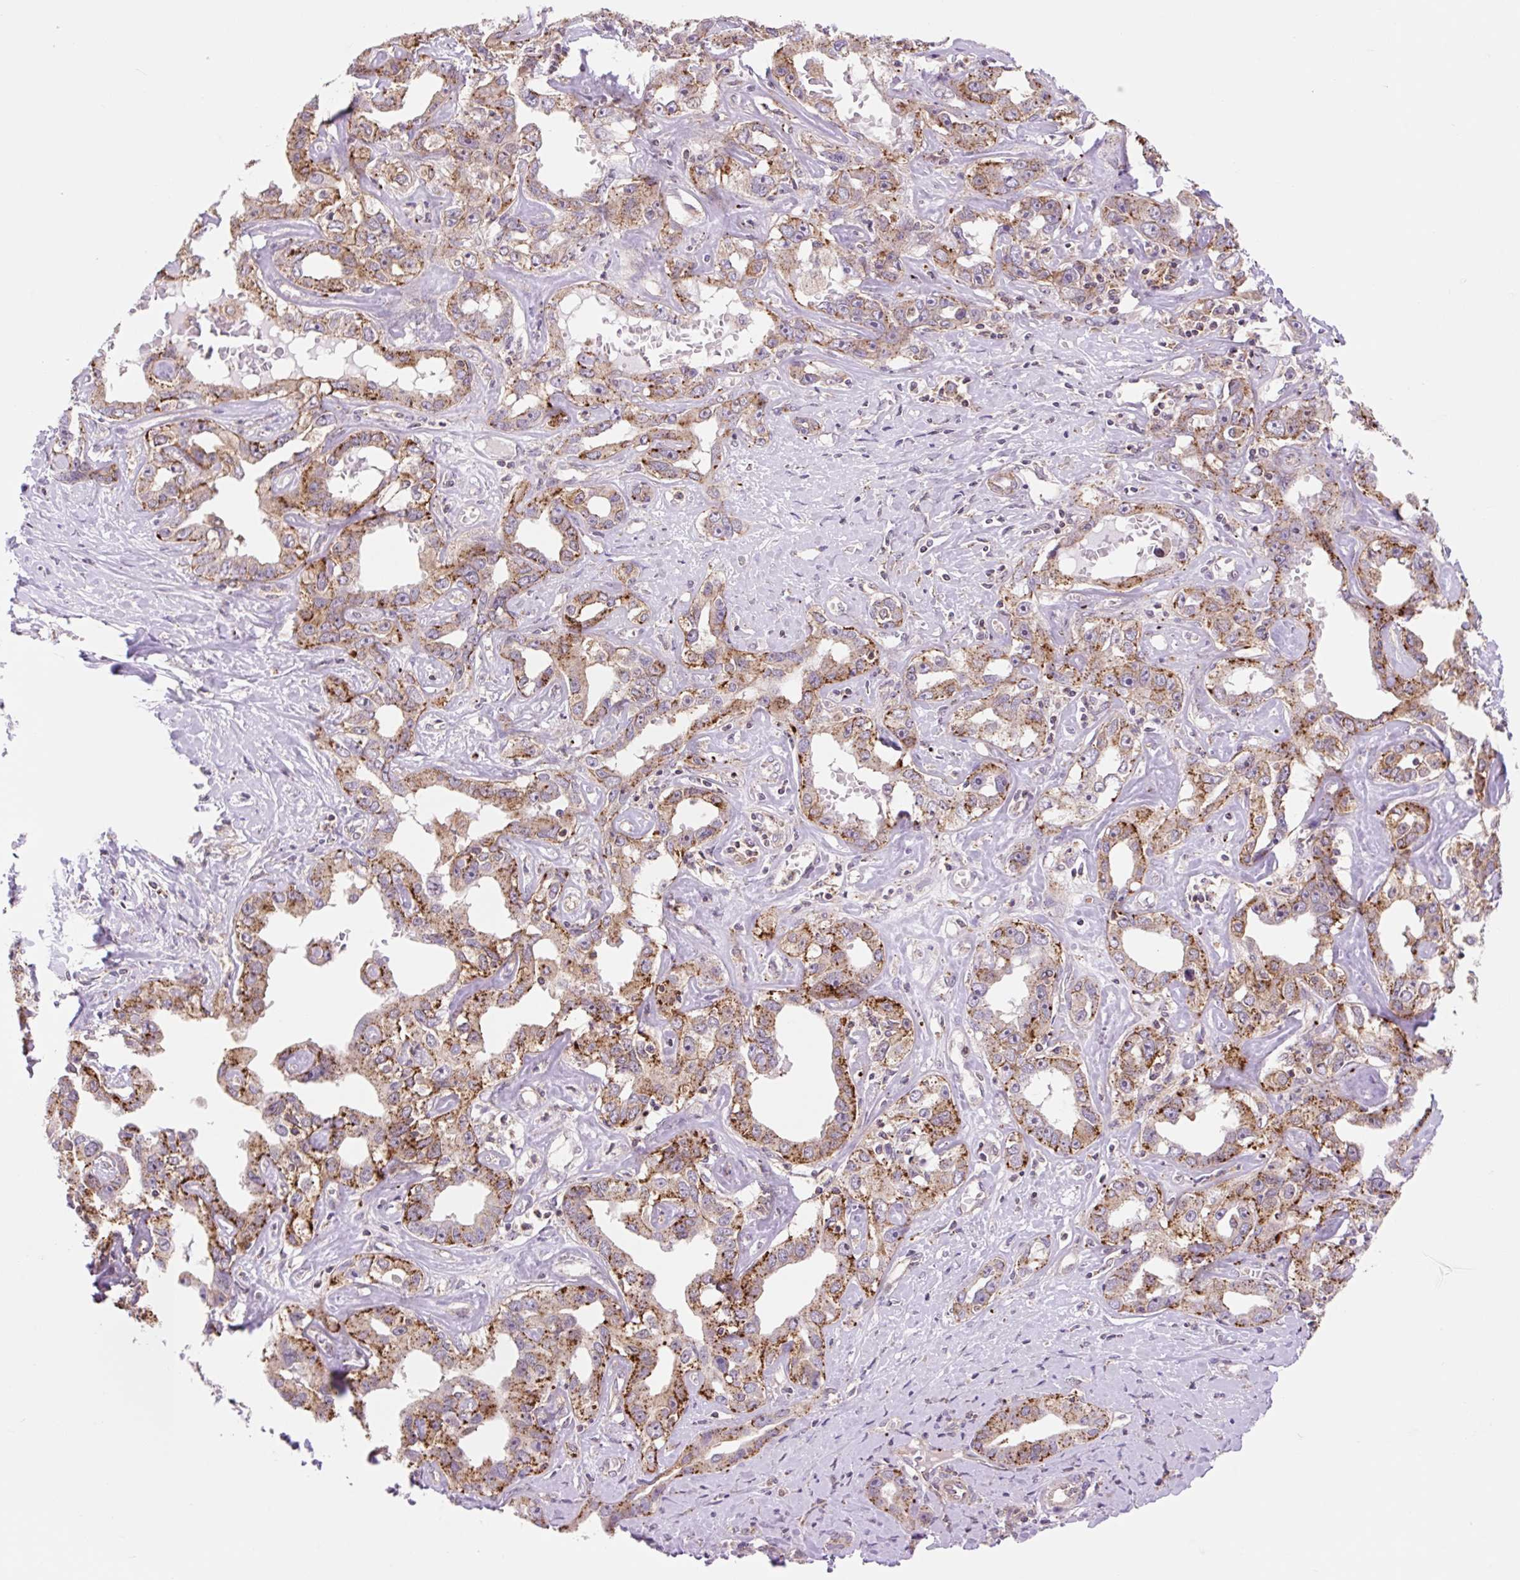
{"staining": {"intensity": "moderate", "quantity": ">75%", "location": "cytoplasmic/membranous"}, "tissue": "liver cancer", "cell_type": "Tumor cells", "image_type": "cancer", "snomed": [{"axis": "morphology", "description": "Cholangiocarcinoma"}, {"axis": "topography", "description": "Liver"}], "caption": "Immunohistochemistry (IHC) (DAB (3,3'-diaminobenzidine)) staining of human liver cholangiocarcinoma reveals moderate cytoplasmic/membranous protein staining in about >75% of tumor cells.", "gene": "VPS4A", "patient": {"sex": "male", "age": 59}}